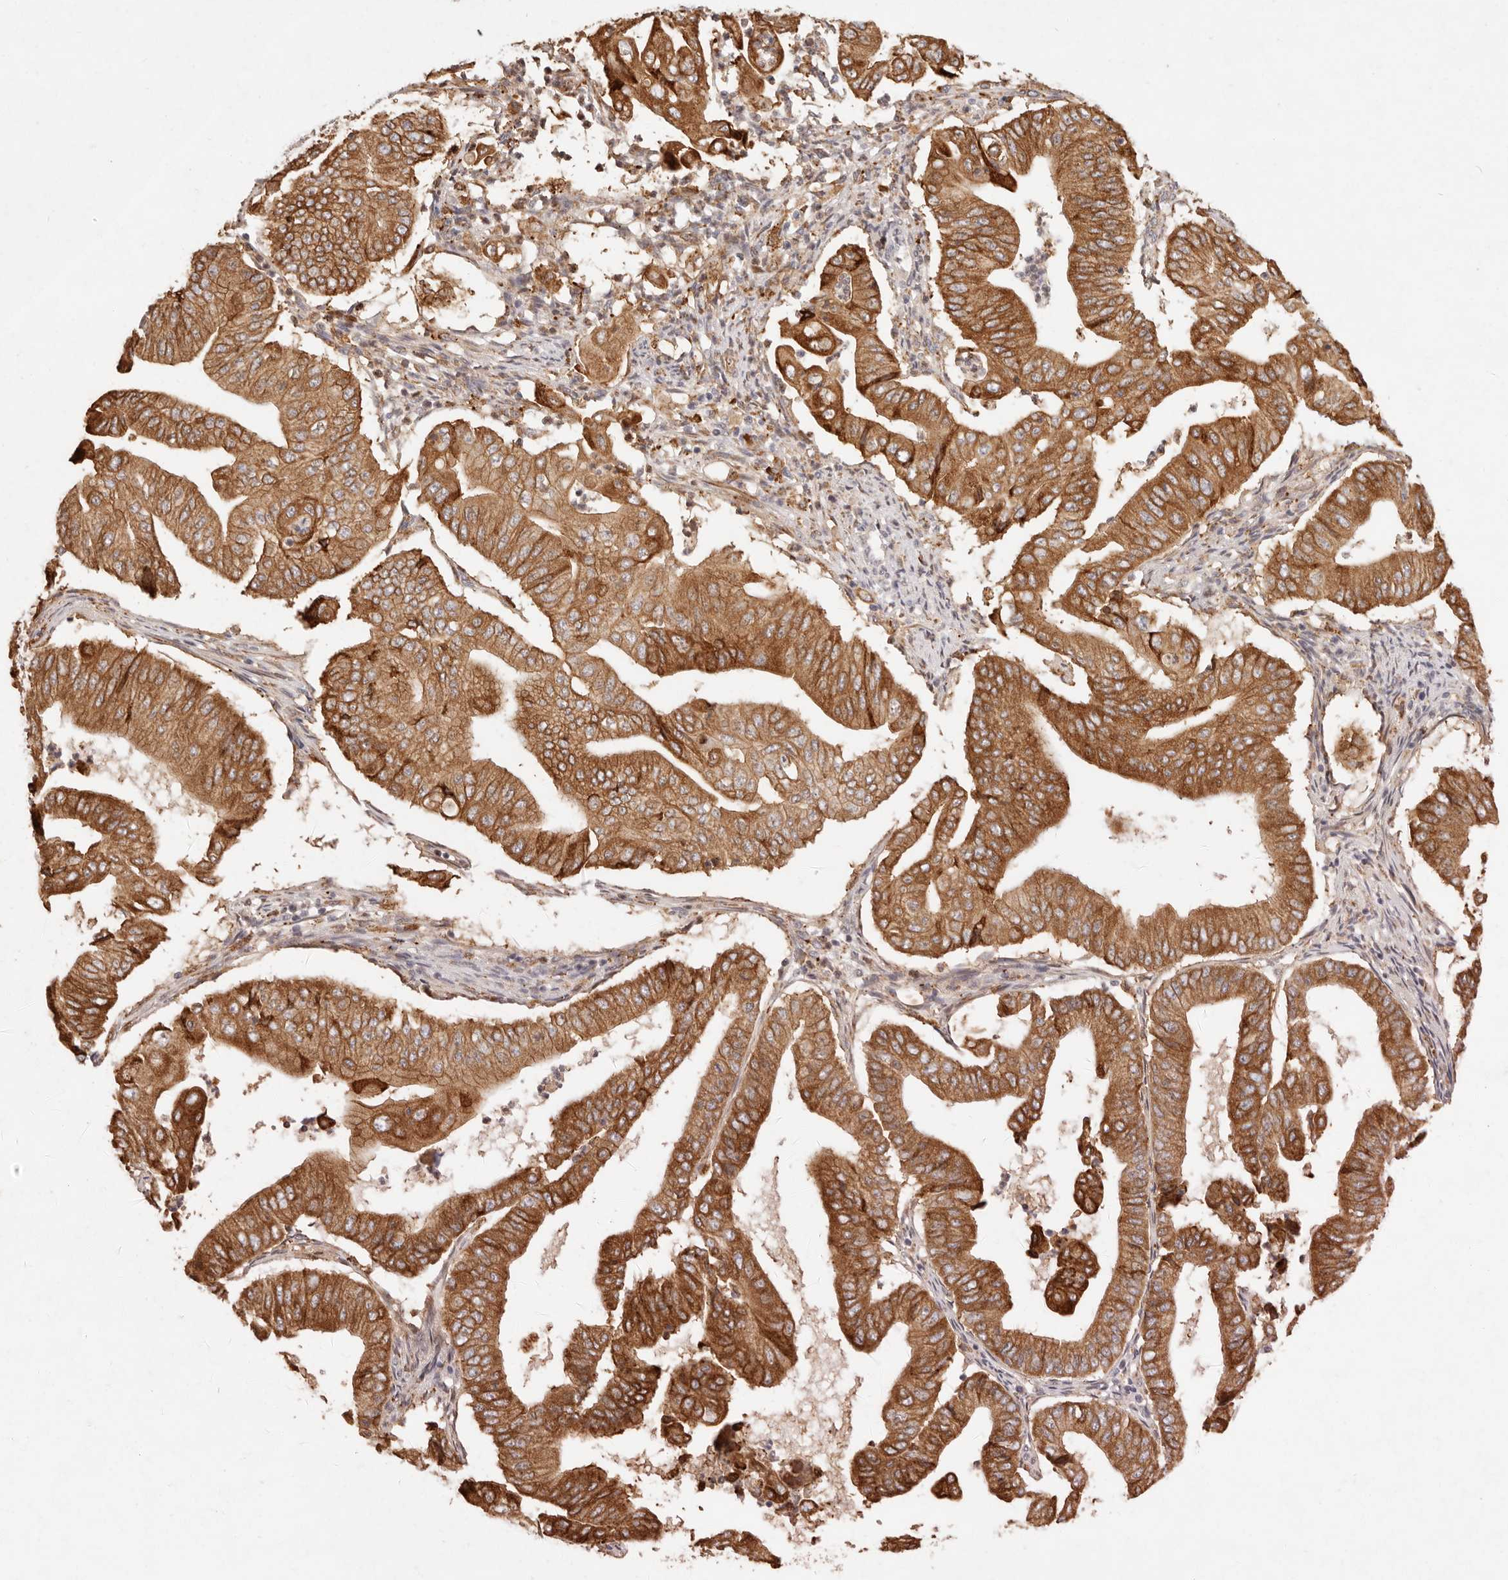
{"staining": {"intensity": "strong", "quantity": ">75%", "location": "cytoplasmic/membranous"}, "tissue": "pancreatic cancer", "cell_type": "Tumor cells", "image_type": "cancer", "snomed": [{"axis": "morphology", "description": "Adenocarcinoma, NOS"}, {"axis": "topography", "description": "Pancreas"}], "caption": "Immunohistochemistry image of neoplastic tissue: pancreatic cancer stained using immunohistochemistry (IHC) displays high levels of strong protein expression localized specifically in the cytoplasmic/membranous of tumor cells, appearing as a cytoplasmic/membranous brown color.", "gene": "C1orf127", "patient": {"sex": "female", "age": 77}}